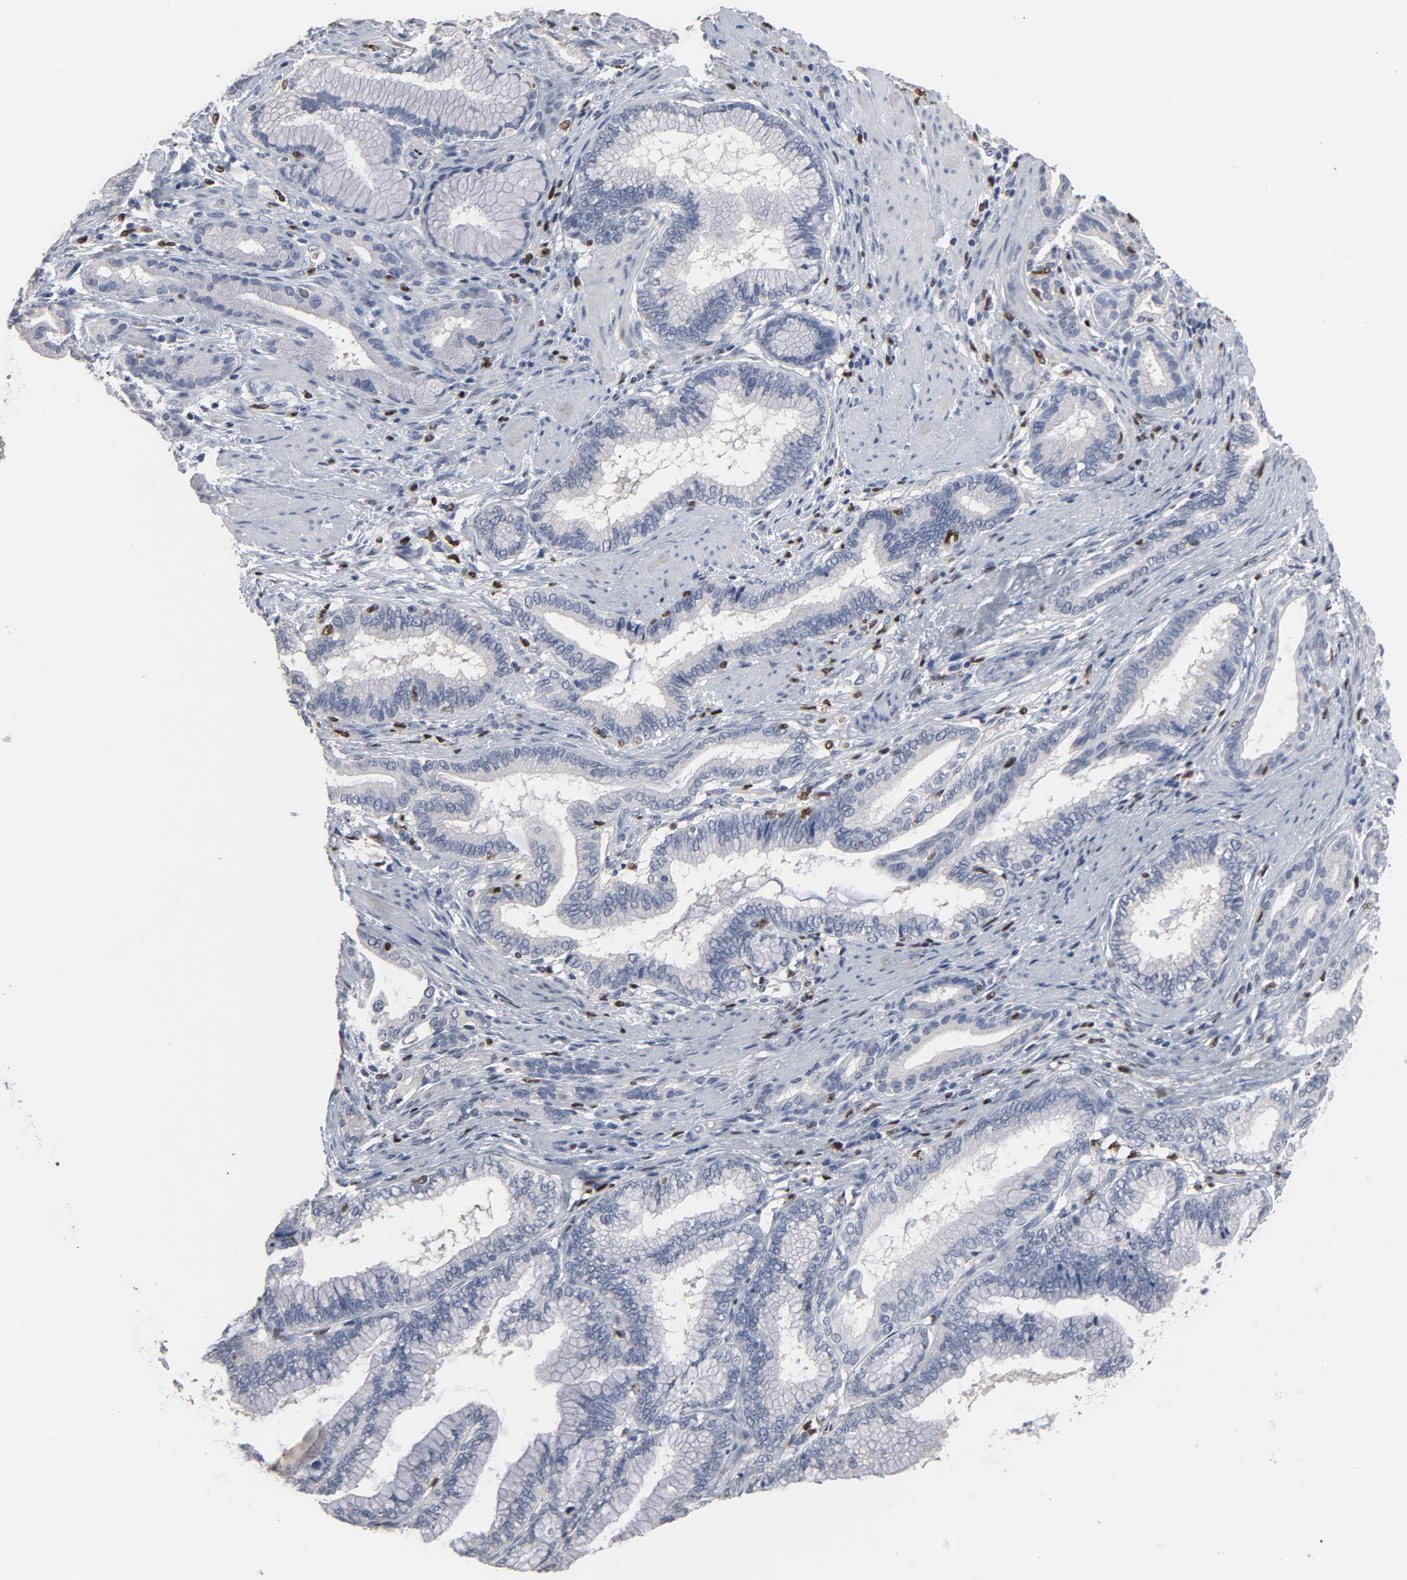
{"staining": {"intensity": "negative", "quantity": "none", "location": "none"}, "tissue": "pancreatic cancer", "cell_type": "Tumor cells", "image_type": "cancer", "snomed": [{"axis": "morphology", "description": "Adenocarcinoma, NOS"}, {"axis": "topography", "description": "Pancreas"}], "caption": "IHC histopathology image of neoplastic tissue: human pancreatic cancer stained with DAB (3,3'-diaminobenzidine) shows no significant protein expression in tumor cells.", "gene": "SPI1", "patient": {"sex": "female", "age": 64}}